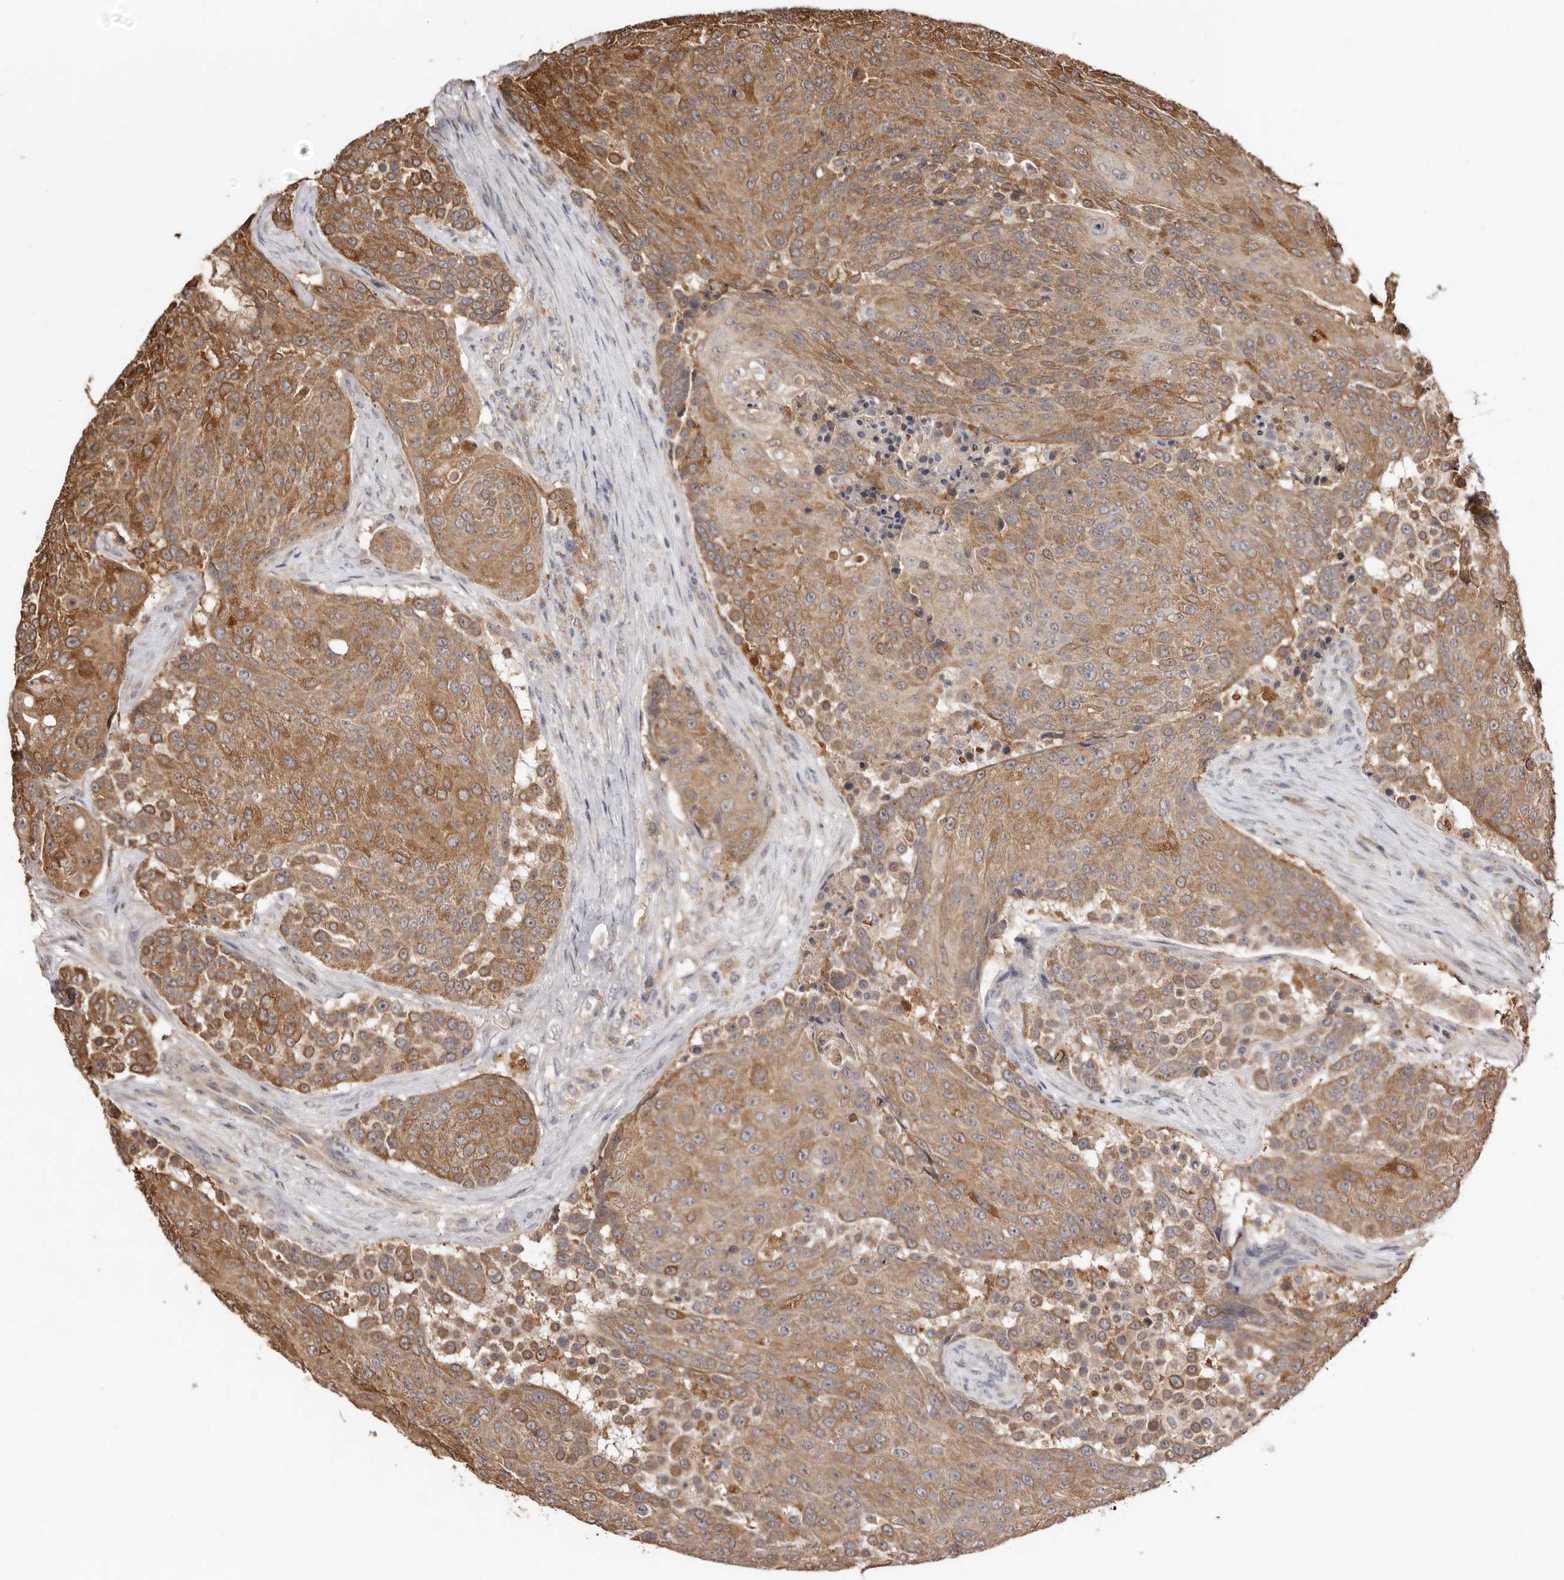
{"staining": {"intensity": "moderate", "quantity": ">75%", "location": "cytoplasmic/membranous"}, "tissue": "urothelial cancer", "cell_type": "Tumor cells", "image_type": "cancer", "snomed": [{"axis": "morphology", "description": "Urothelial carcinoma, High grade"}, {"axis": "topography", "description": "Urinary bladder"}], "caption": "The immunohistochemical stain shows moderate cytoplasmic/membranous positivity in tumor cells of high-grade urothelial carcinoma tissue.", "gene": "RSPO2", "patient": {"sex": "female", "age": 63}}